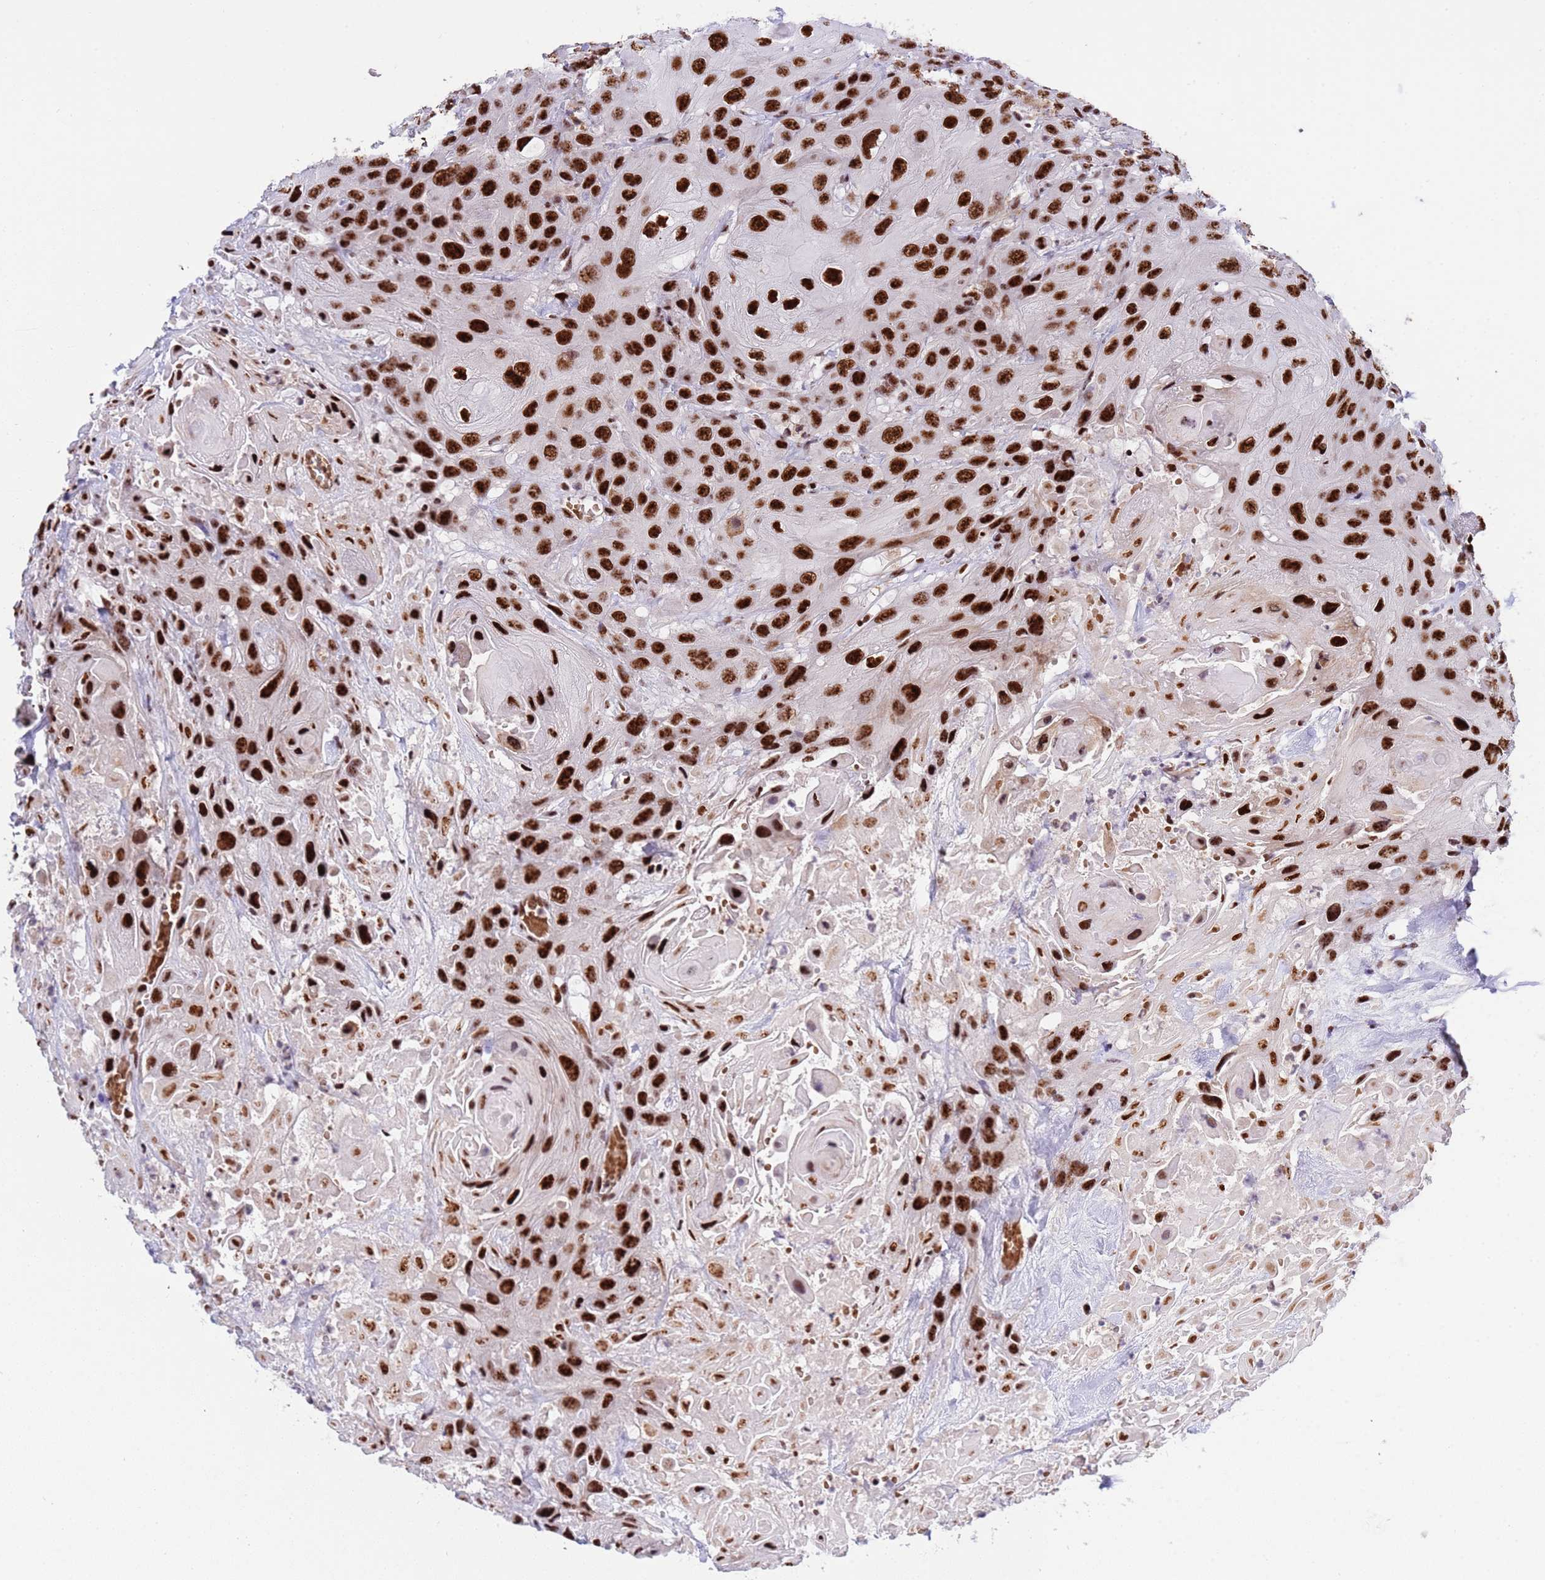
{"staining": {"intensity": "strong", "quantity": ">75%", "location": "nuclear"}, "tissue": "head and neck cancer", "cell_type": "Tumor cells", "image_type": "cancer", "snomed": [{"axis": "morphology", "description": "Squamous cell carcinoma, NOS"}, {"axis": "topography", "description": "Head-Neck"}], "caption": "Squamous cell carcinoma (head and neck) tissue exhibits strong nuclear positivity in approximately >75% of tumor cells, visualized by immunohistochemistry.", "gene": "THOC2", "patient": {"sex": "male", "age": 81}}